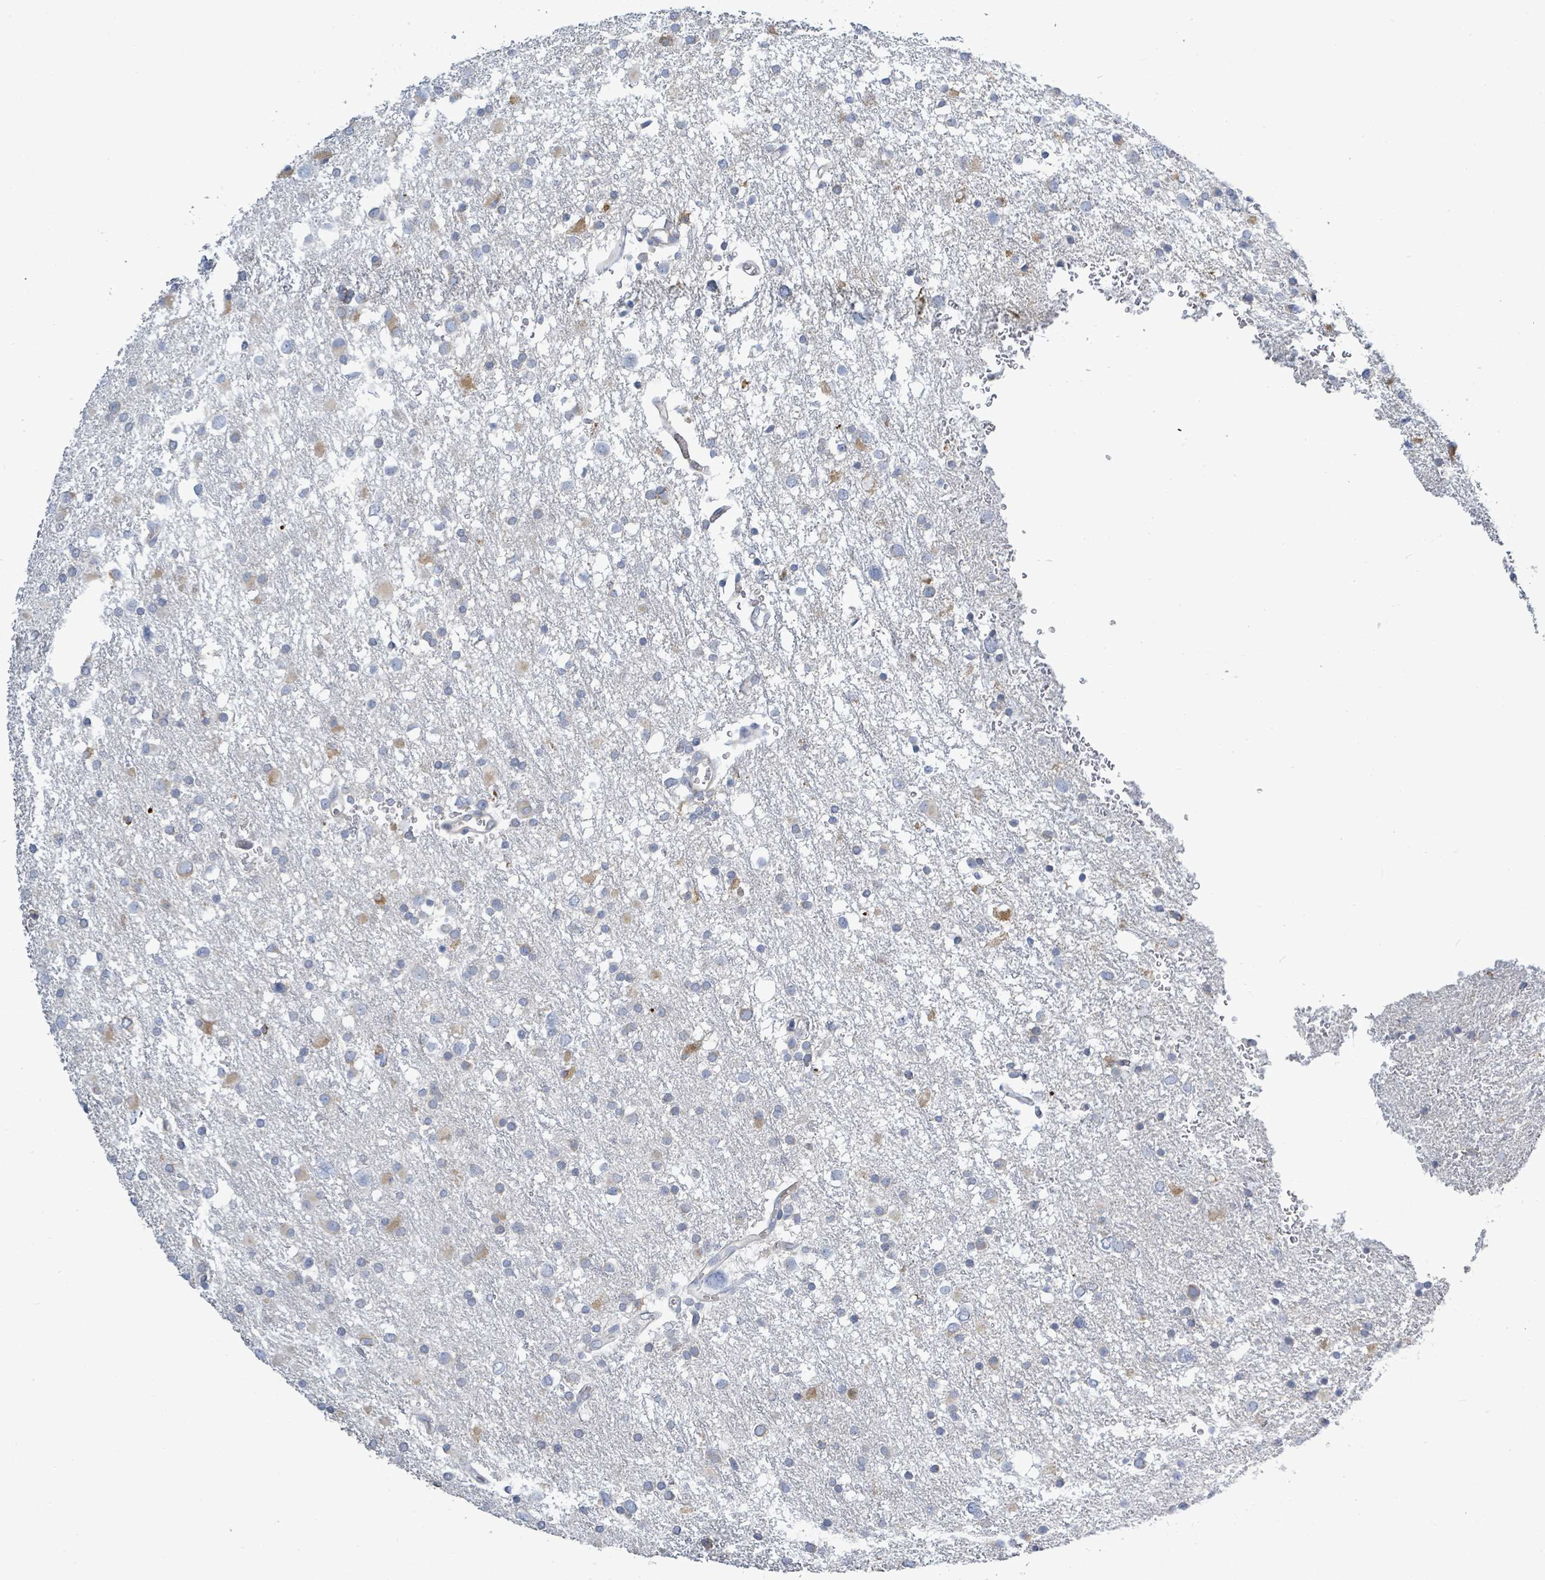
{"staining": {"intensity": "negative", "quantity": "none", "location": "none"}, "tissue": "glioma", "cell_type": "Tumor cells", "image_type": "cancer", "snomed": [{"axis": "morphology", "description": "Glioma, malignant, Low grade"}, {"axis": "topography", "description": "Brain"}], "caption": "IHC histopathology image of neoplastic tissue: glioma stained with DAB (3,3'-diaminobenzidine) reveals no significant protein positivity in tumor cells. Nuclei are stained in blue.", "gene": "SIRPB1", "patient": {"sex": "female", "age": 32}}